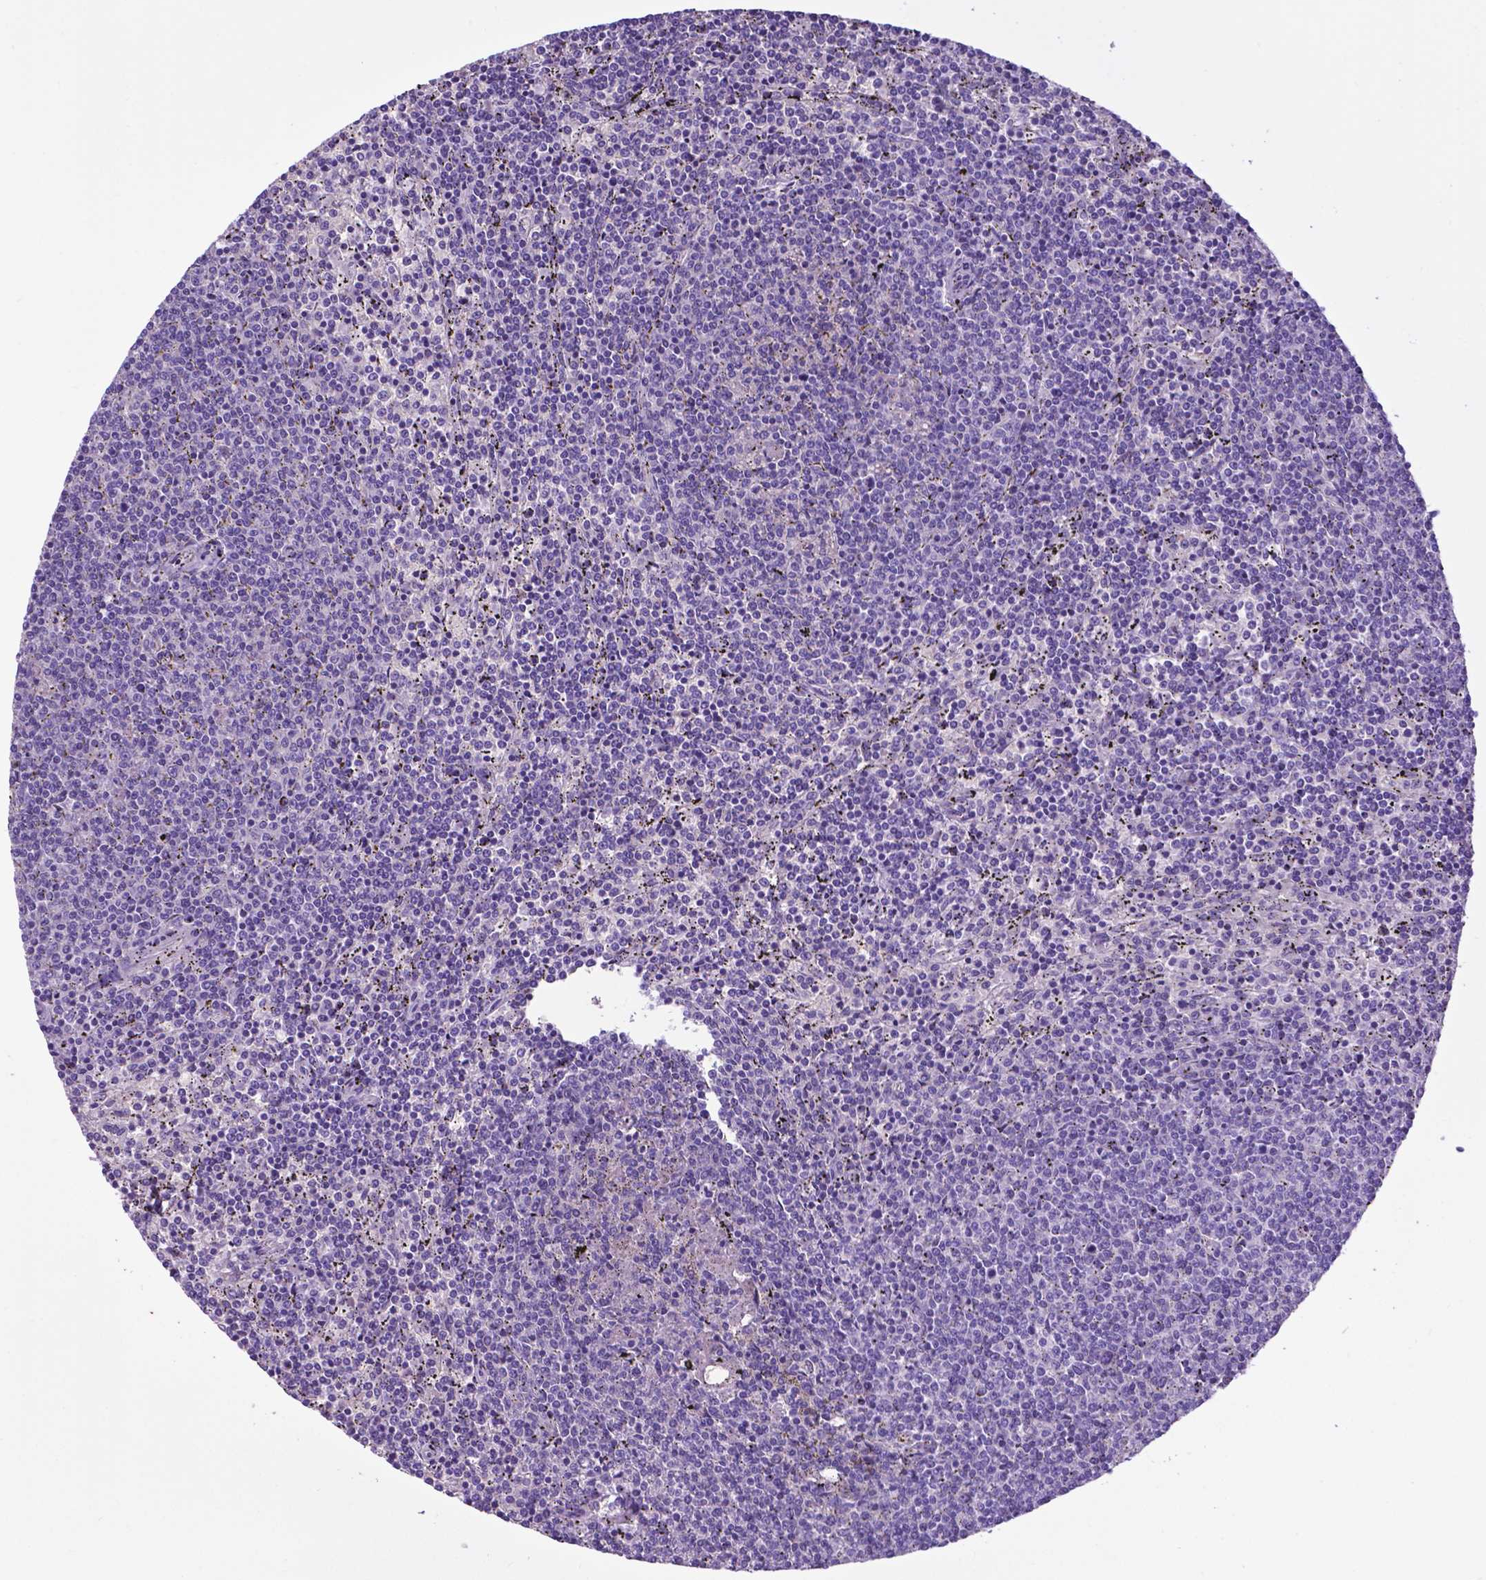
{"staining": {"intensity": "negative", "quantity": "none", "location": "none"}, "tissue": "lymphoma", "cell_type": "Tumor cells", "image_type": "cancer", "snomed": [{"axis": "morphology", "description": "Malignant lymphoma, non-Hodgkin's type, Low grade"}, {"axis": "topography", "description": "Spleen"}], "caption": "Immunohistochemical staining of human low-grade malignant lymphoma, non-Hodgkin's type reveals no significant expression in tumor cells. (DAB (3,3'-diaminobenzidine) IHC, high magnification).", "gene": "ADRA2B", "patient": {"sex": "female", "age": 50}}